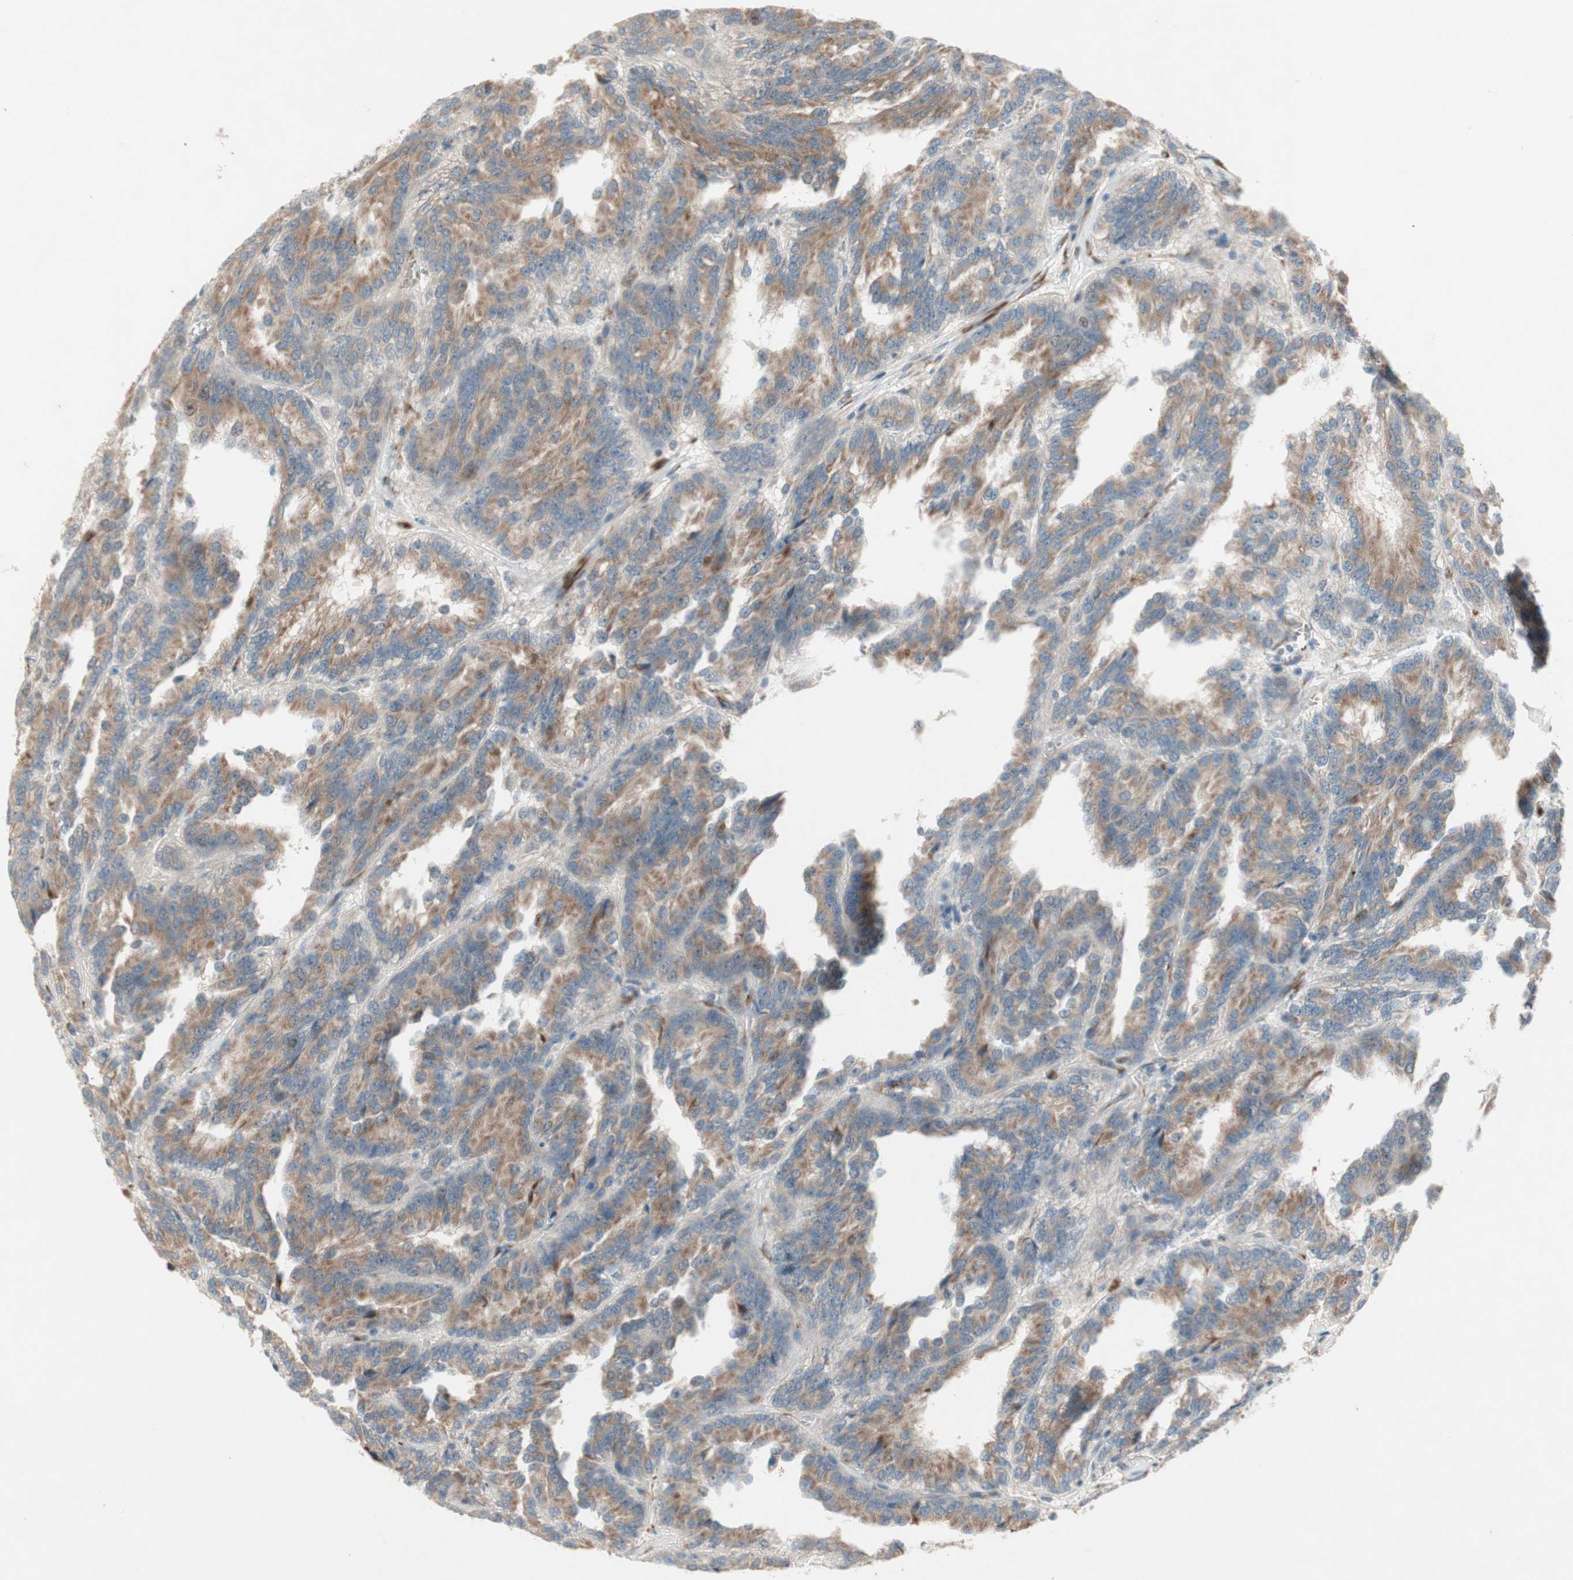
{"staining": {"intensity": "moderate", "quantity": ">75%", "location": "cytoplasmic/membranous"}, "tissue": "renal cancer", "cell_type": "Tumor cells", "image_type": "cancer", "snomed": [{"axis": "morphology", "description": "Adenocarcinoma, NOS"}, {"axis": "topography", "description": "Kidney"}], "caption": "DAB (3,3'-diaminobenzidine) immunohistochemical staining of human renal cancer exhibits moderate cytoplasmic/membranous protein staining in about >75% of tumor cells. (DAB (3,3'-diaminobenzidine) IHC, brown staining for protein, blue staining for nuclei).", "gene": "ZNF37A", "patient": {"sex": "male", "age": 46}}